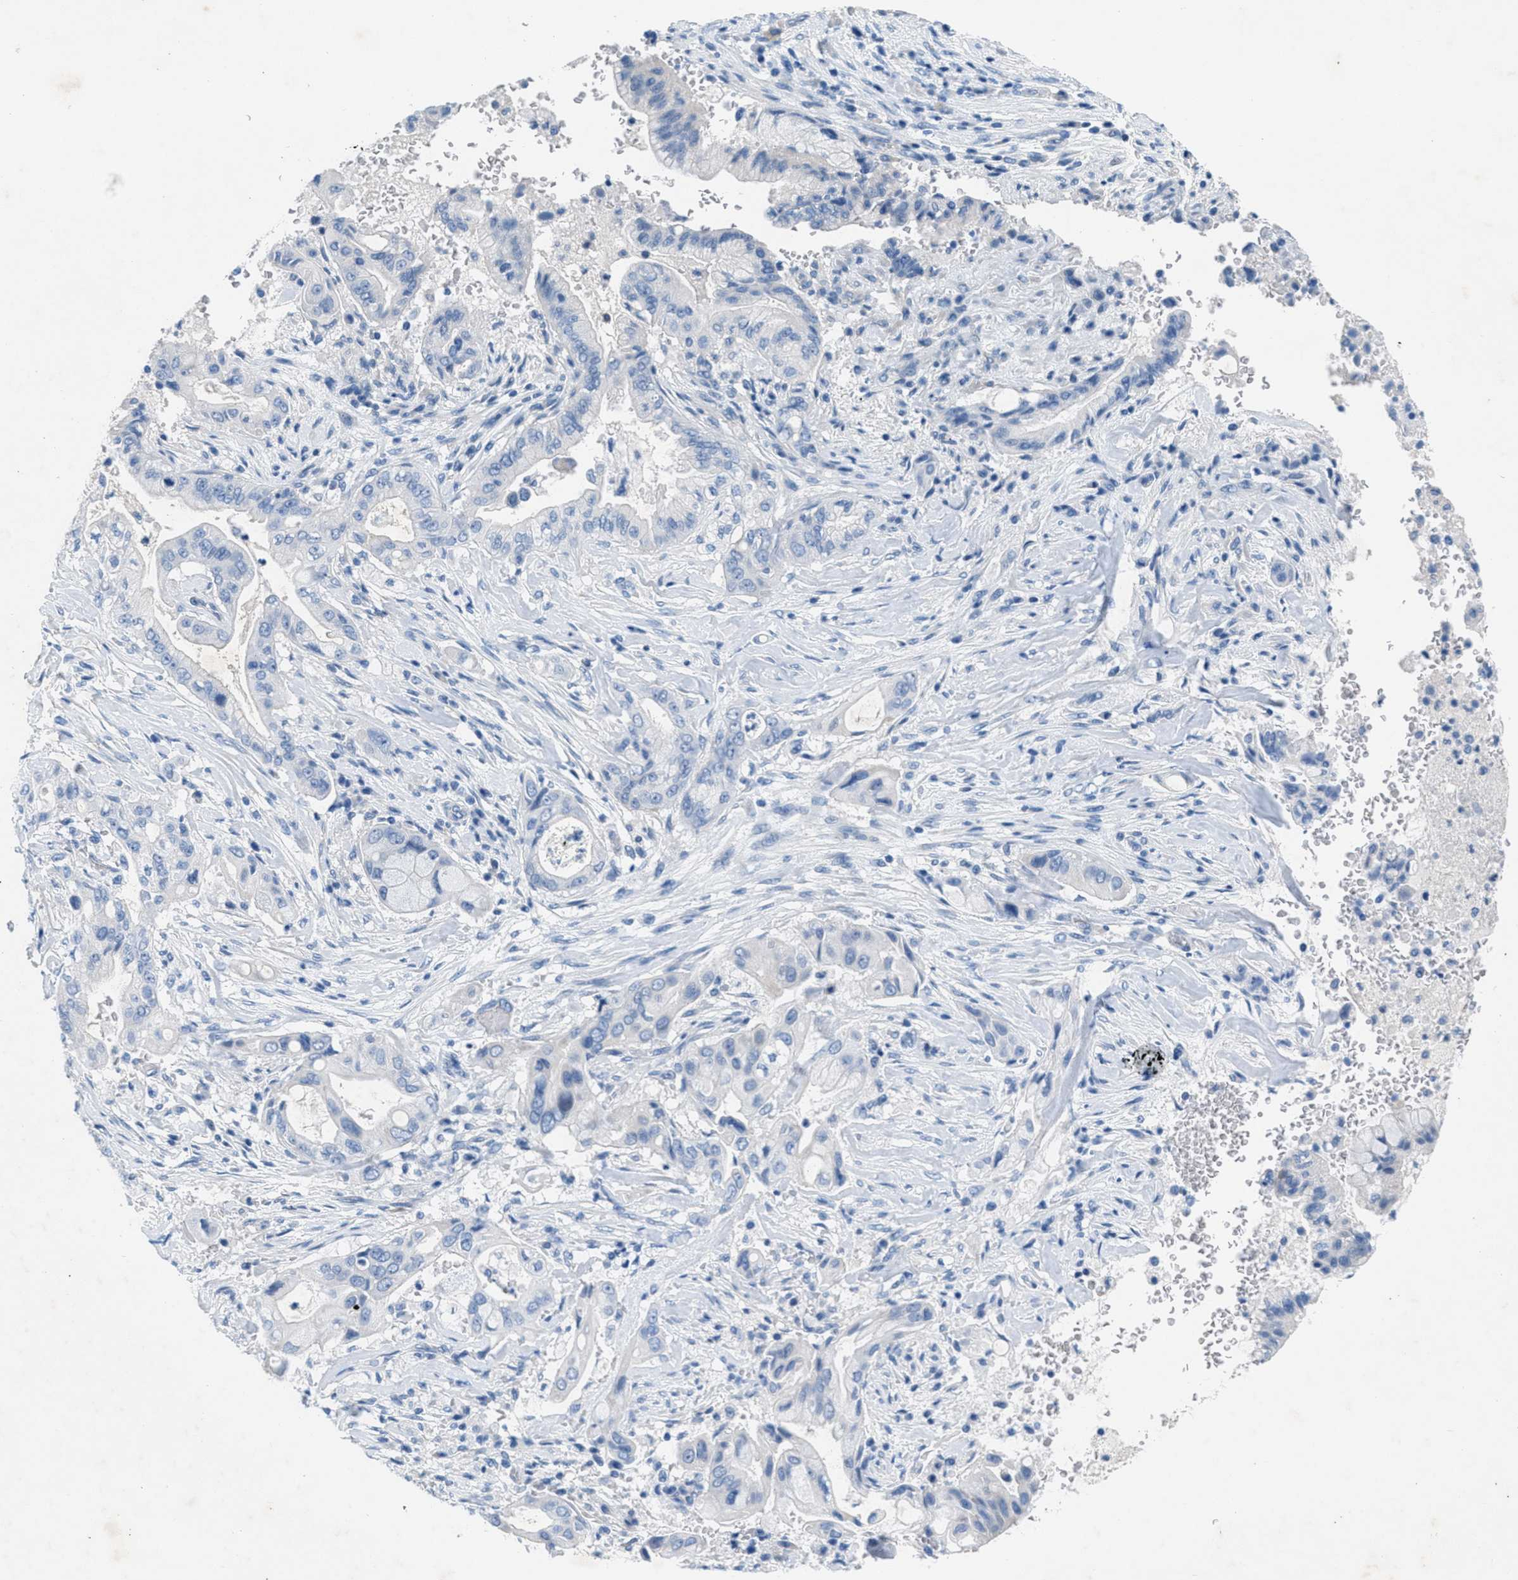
{"staining": {"intensity": "negative", "quantity": "none", "location": "none"}, "tissue": "pancreatic cancer", "cell_type": "Tumor cells", "image_type": "cancer", "snomed": [{"axis": "morphology", "description": "Adenocarcinoma, NOS"}, {"axis": "topography", "description": "Pancreas"}], "caption": "This is a photomicrograph of immunohistochemistry (IHC) staining of adenocarcinoma (pancreatic), which shows no staining in tumor cells.", "gene": "GALNT17", "patient": {"sex": "female", "age": 73}}